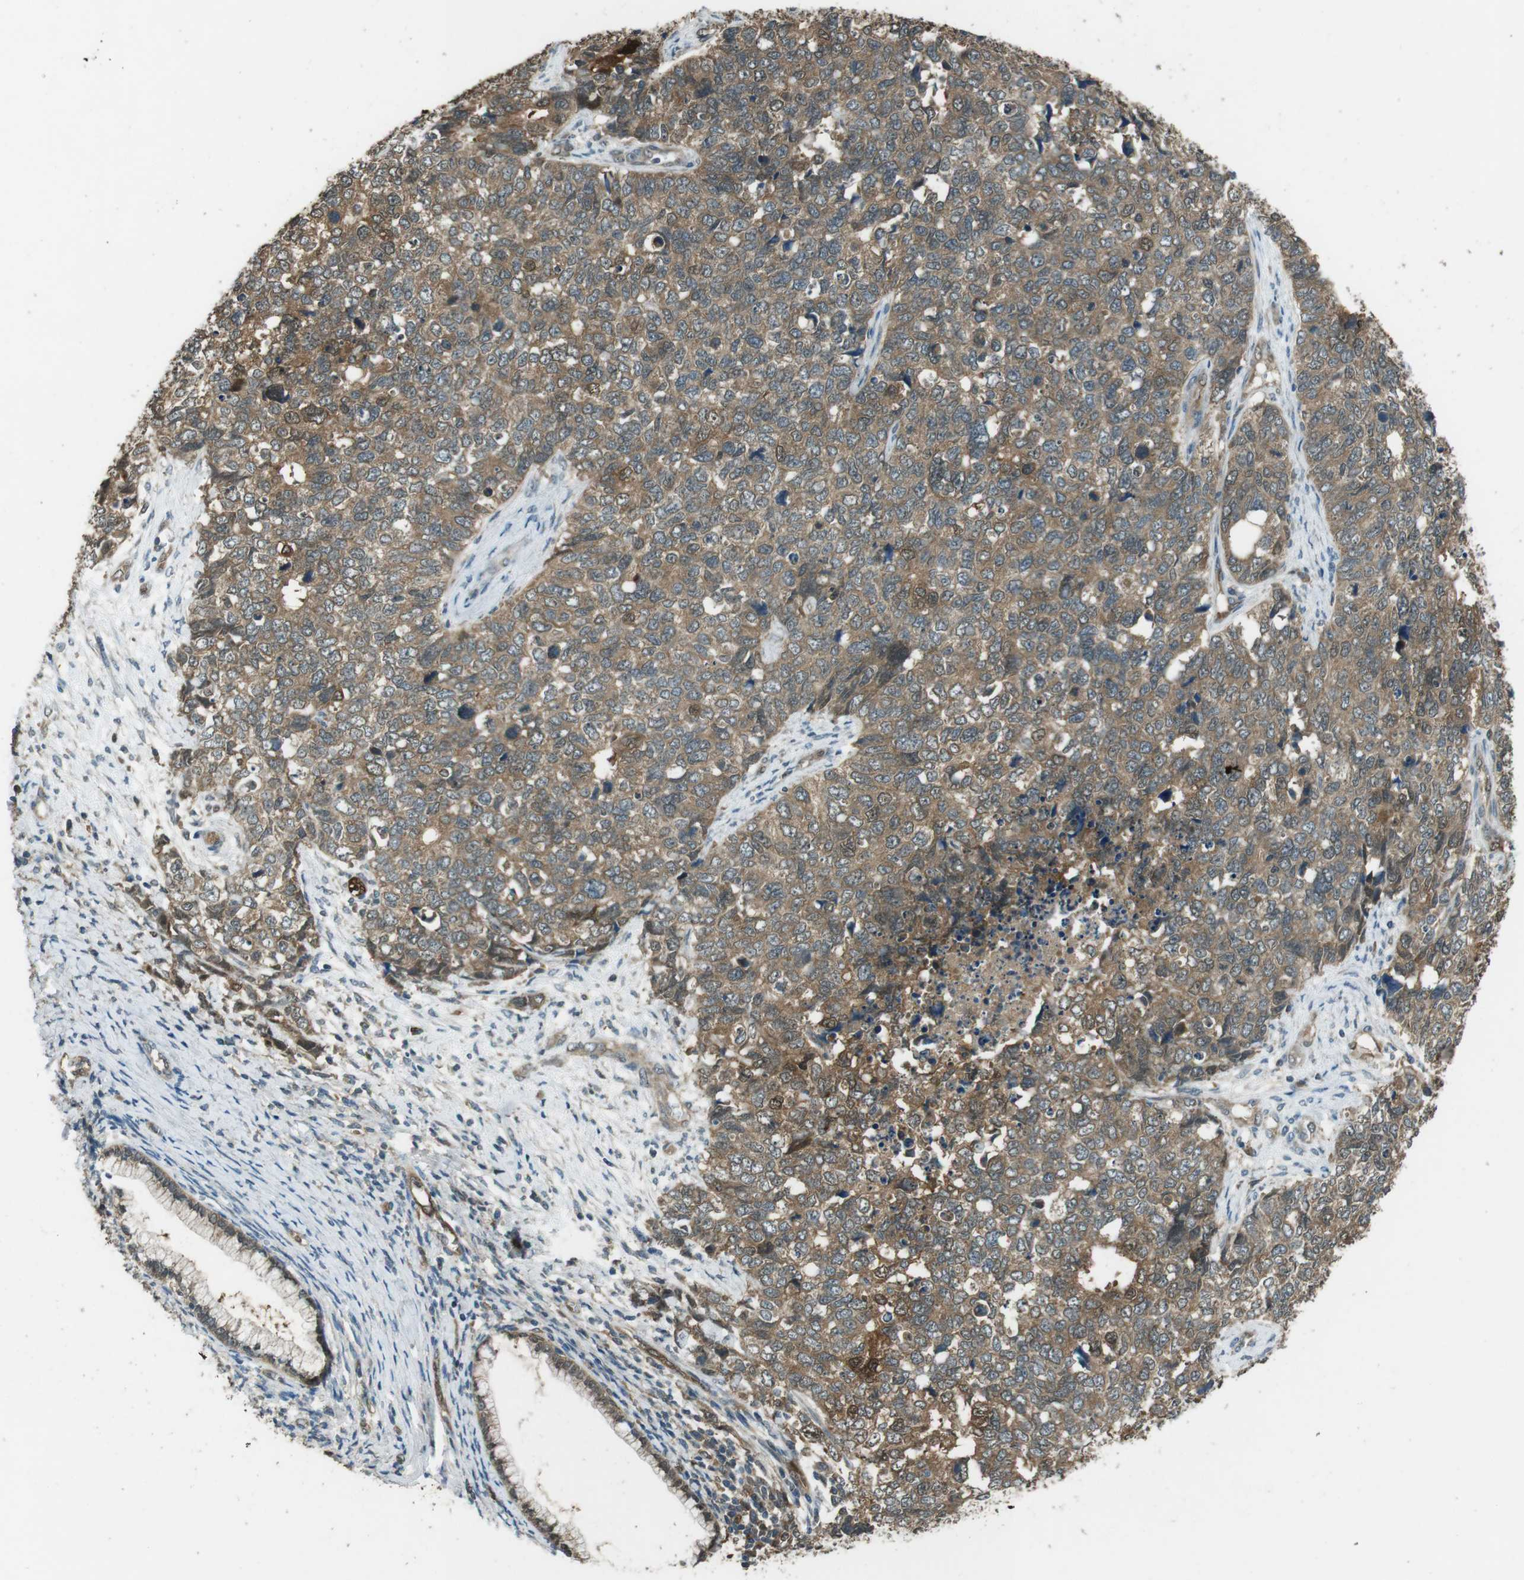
{"staining": {"intensity": "moderate", "quantity": ">75%", "location": "cytoplasmic/membranous"}, "tissue": "cervical cancer", "cell_type": "Tumor cells", "image_type": "cancer", "snomed": [{"axis": "morphology", "description": "Squamous cell carcinoma, NOS"}, {"axis": "topography", "description": "Cervix"}], "caption": "Squamous cell carcinoma (cervical) was stained to show a protein in brown. There is medium levels of moderate cytoplasmic/membranous positivity in approximately >75% of tumor cells.", "gene": "MFAP3", "patient": {"sex": "female", "age": 63}}